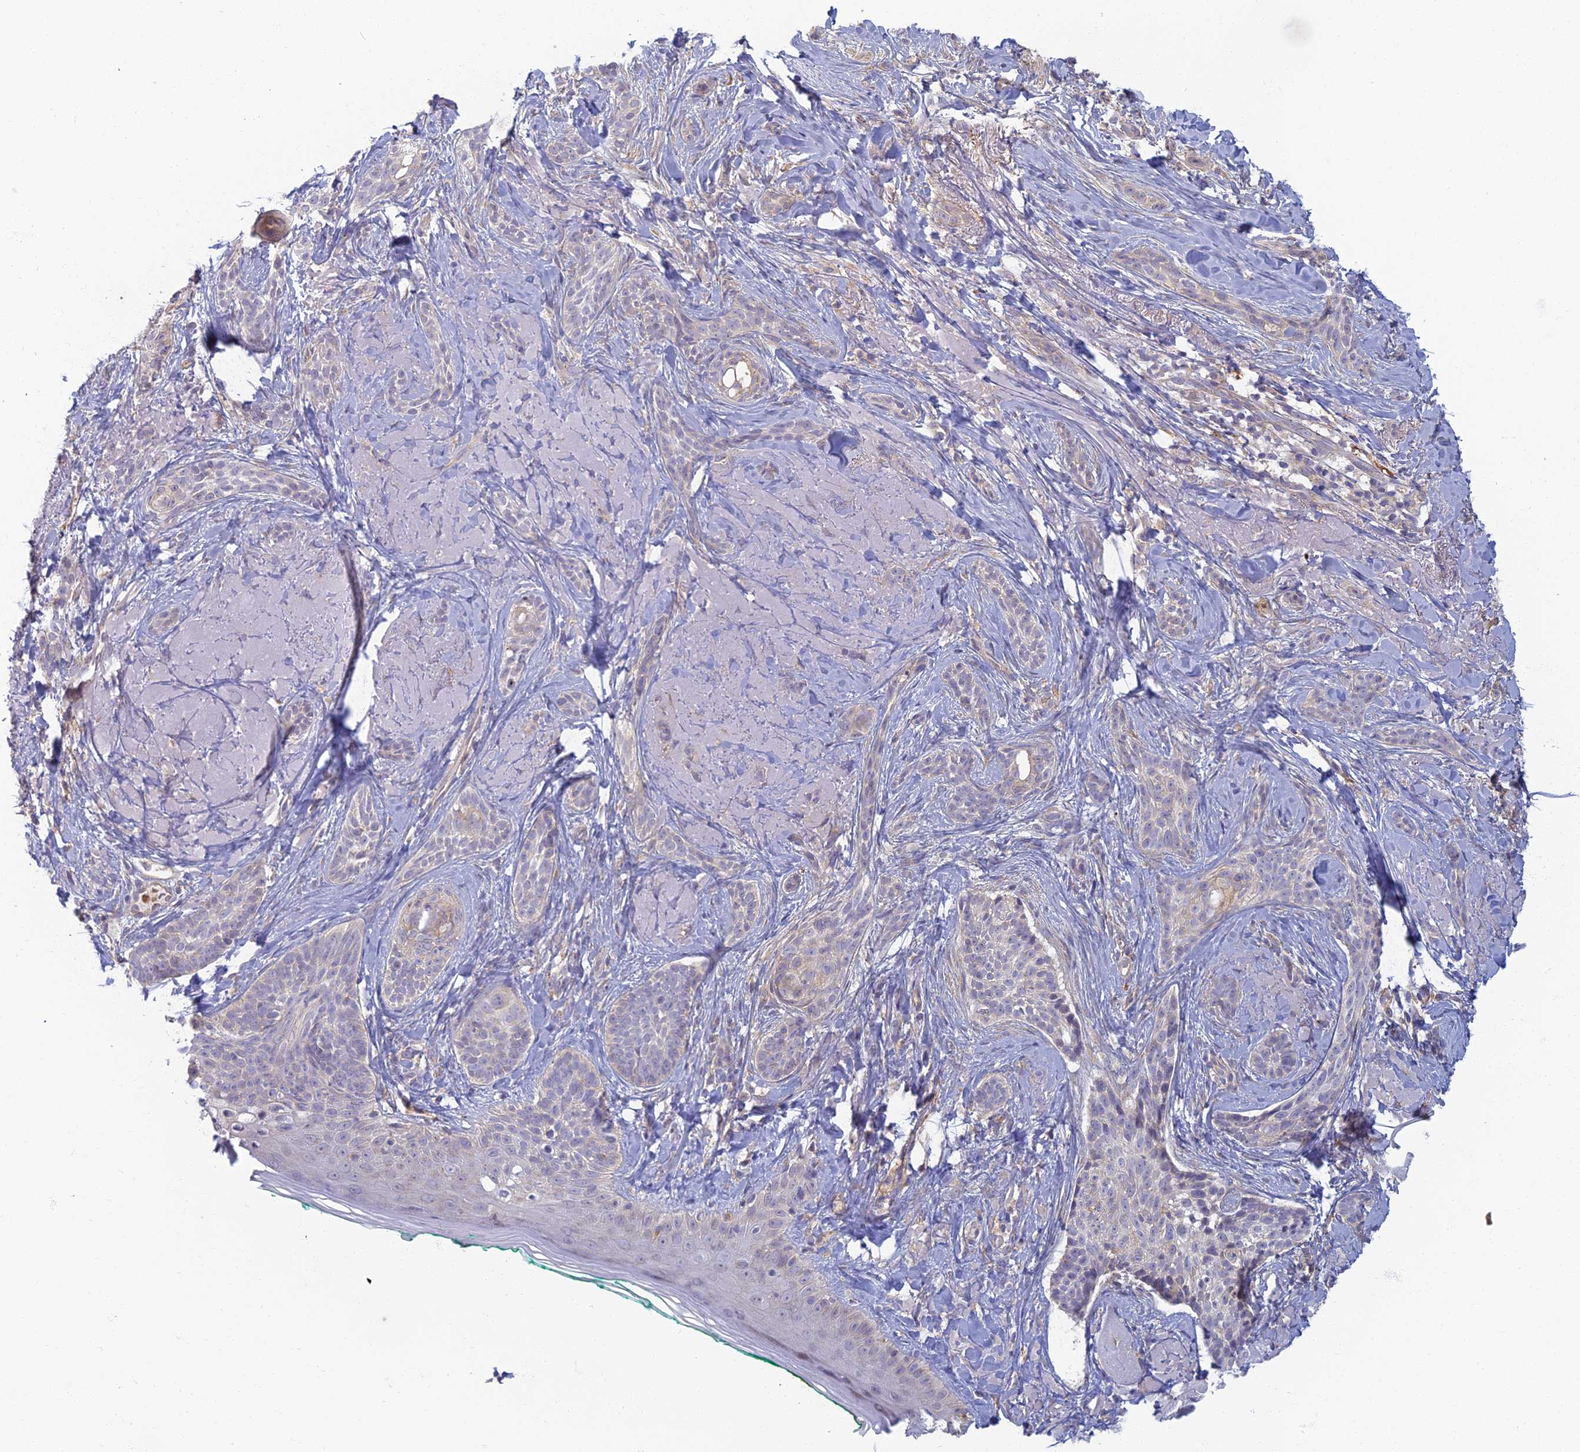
{"staining": {"intensity": "negative", "quantity": "none", "location": "none"}, "tissue": "skin cancer", "cell_type": "Tumor cells", "image_type": "cancer", "snomed": [{"axis": "morphology", "description": "Basal cell carcinoma"}, {"axis": "topography", "description": "Skin"}], "caption": "This is an immunohistochemistry image of human skin basal cell carcinoma. There is no positivity in tumor cells.", "gene": "PROX2", "patient": {"sex": "male", "age": 71}}